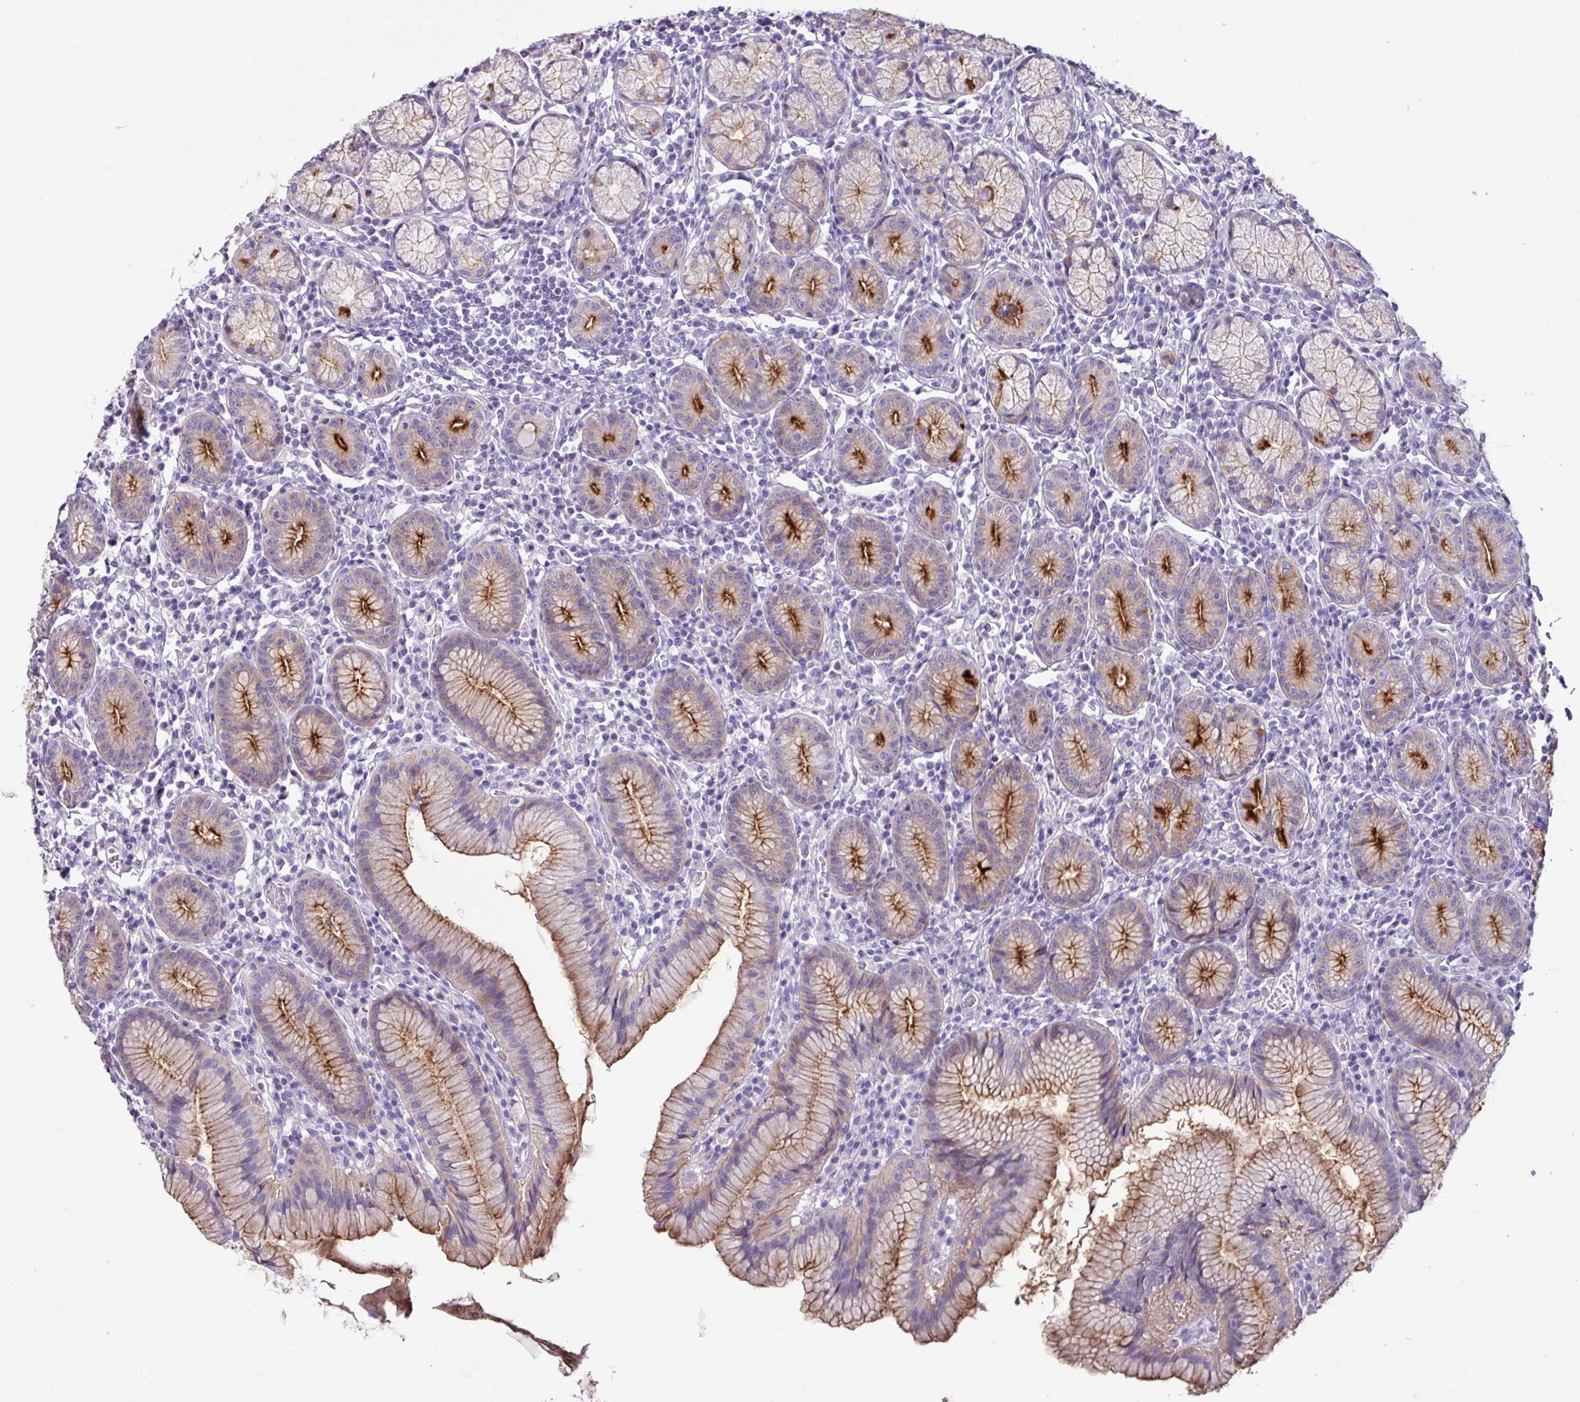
{"staining": {"intensity": "strong", "quantity": ">75%", "location": "cytoplasmic/membranous"}, "tissue": "stomach", "cell_type": "Glandular cells", "image_type": "normal", "snomed": [{"axis": "morphology", "description": "Normal tissue, NOS"}, {"axis": "topography", "description": "Stomach"}], "caption": "Human stomach stained for a protein (brown) displays strong cytoplasmic/membranous positive staining in approximately >75% of glandular cells.", "gene": "CYSTM1", "patient": {"sex": "male", "age": 55}}